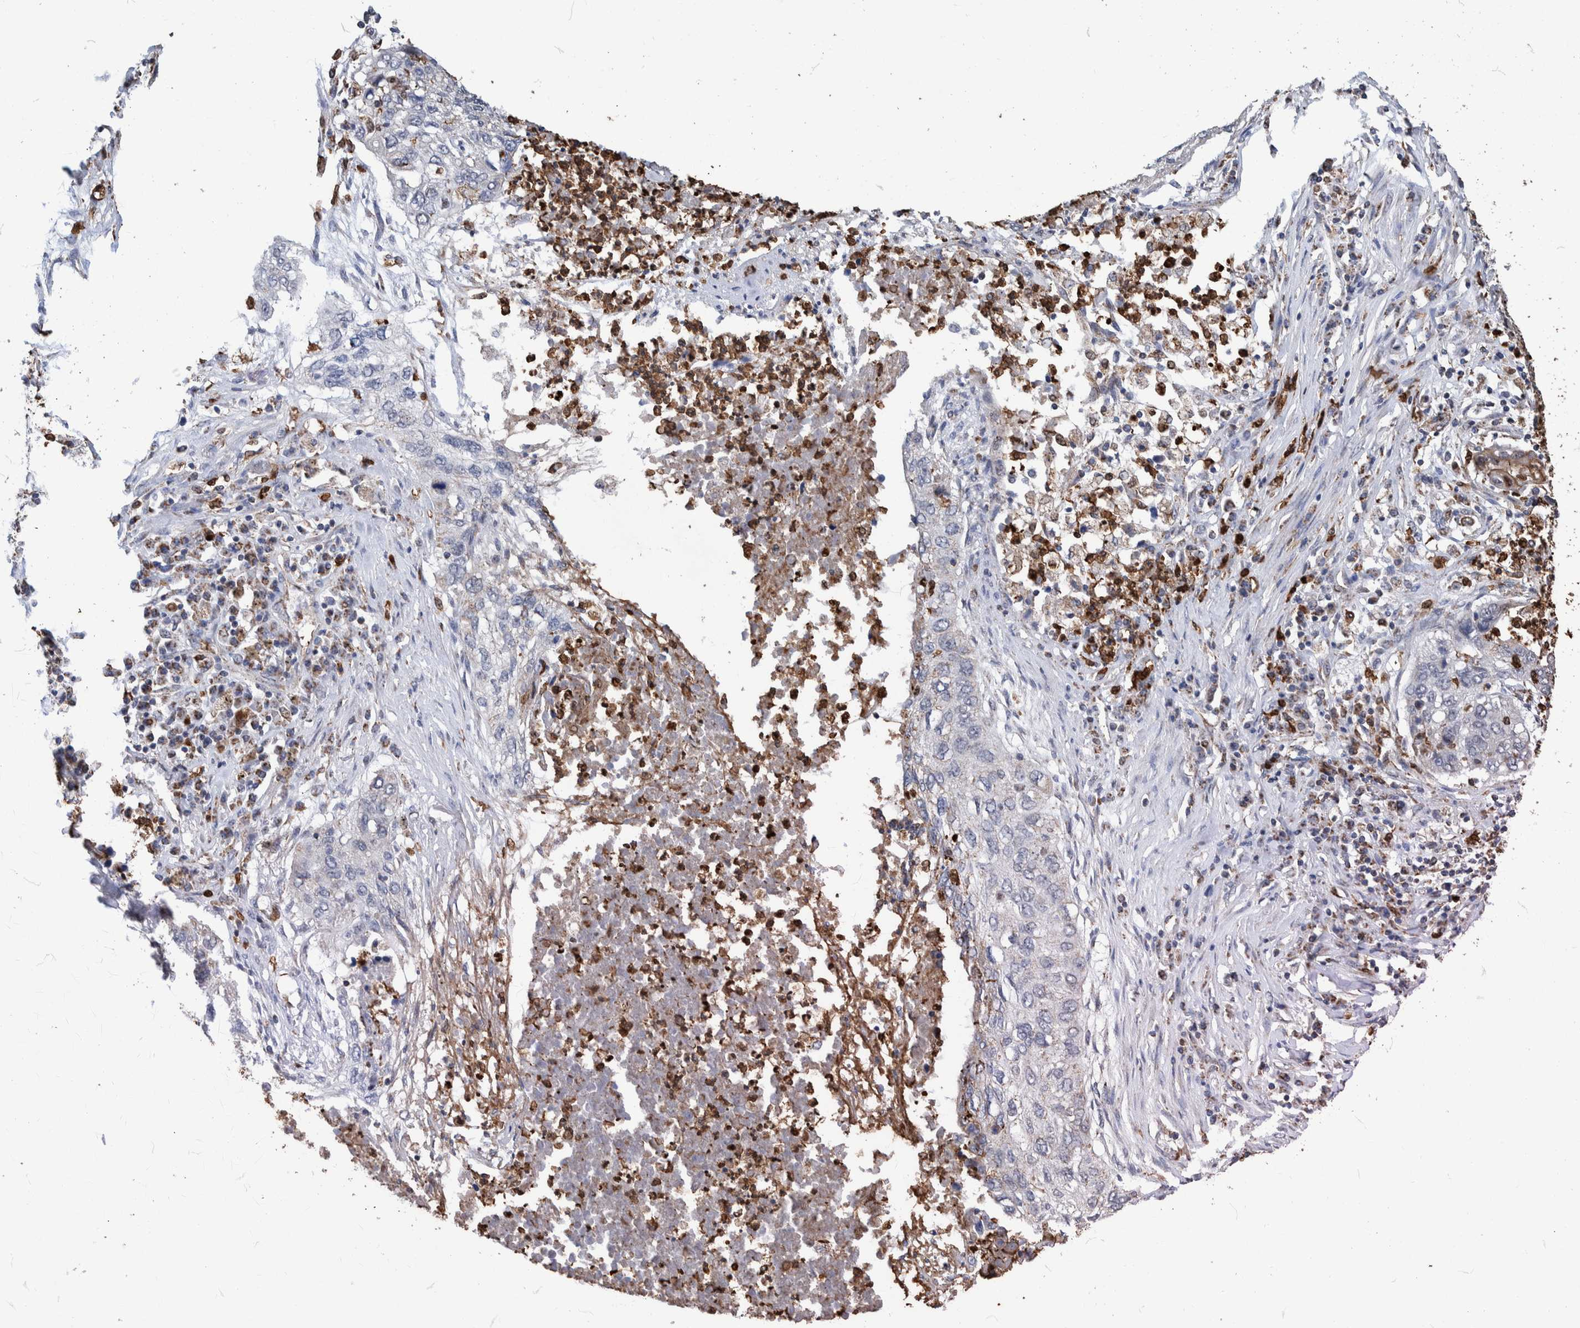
{"staining": {"intensity": "negative", "quantity": "none", "location": "none"}, "tissue": "lung cancer", "cell_type": "Tumor cells", "image_type": "cancer", "snomed": [{"axis": "morphology", "description": "Squamous cell carcinoma, NOS"}, {"axis": "topography", "description": "Lung"}], "caption": "Photomicrograph shows no significant protein expression in tumor cells of lung squamous cell carcinoma.", "gene": "DECR1", "patient": {"sex": "female", "age": 63}}